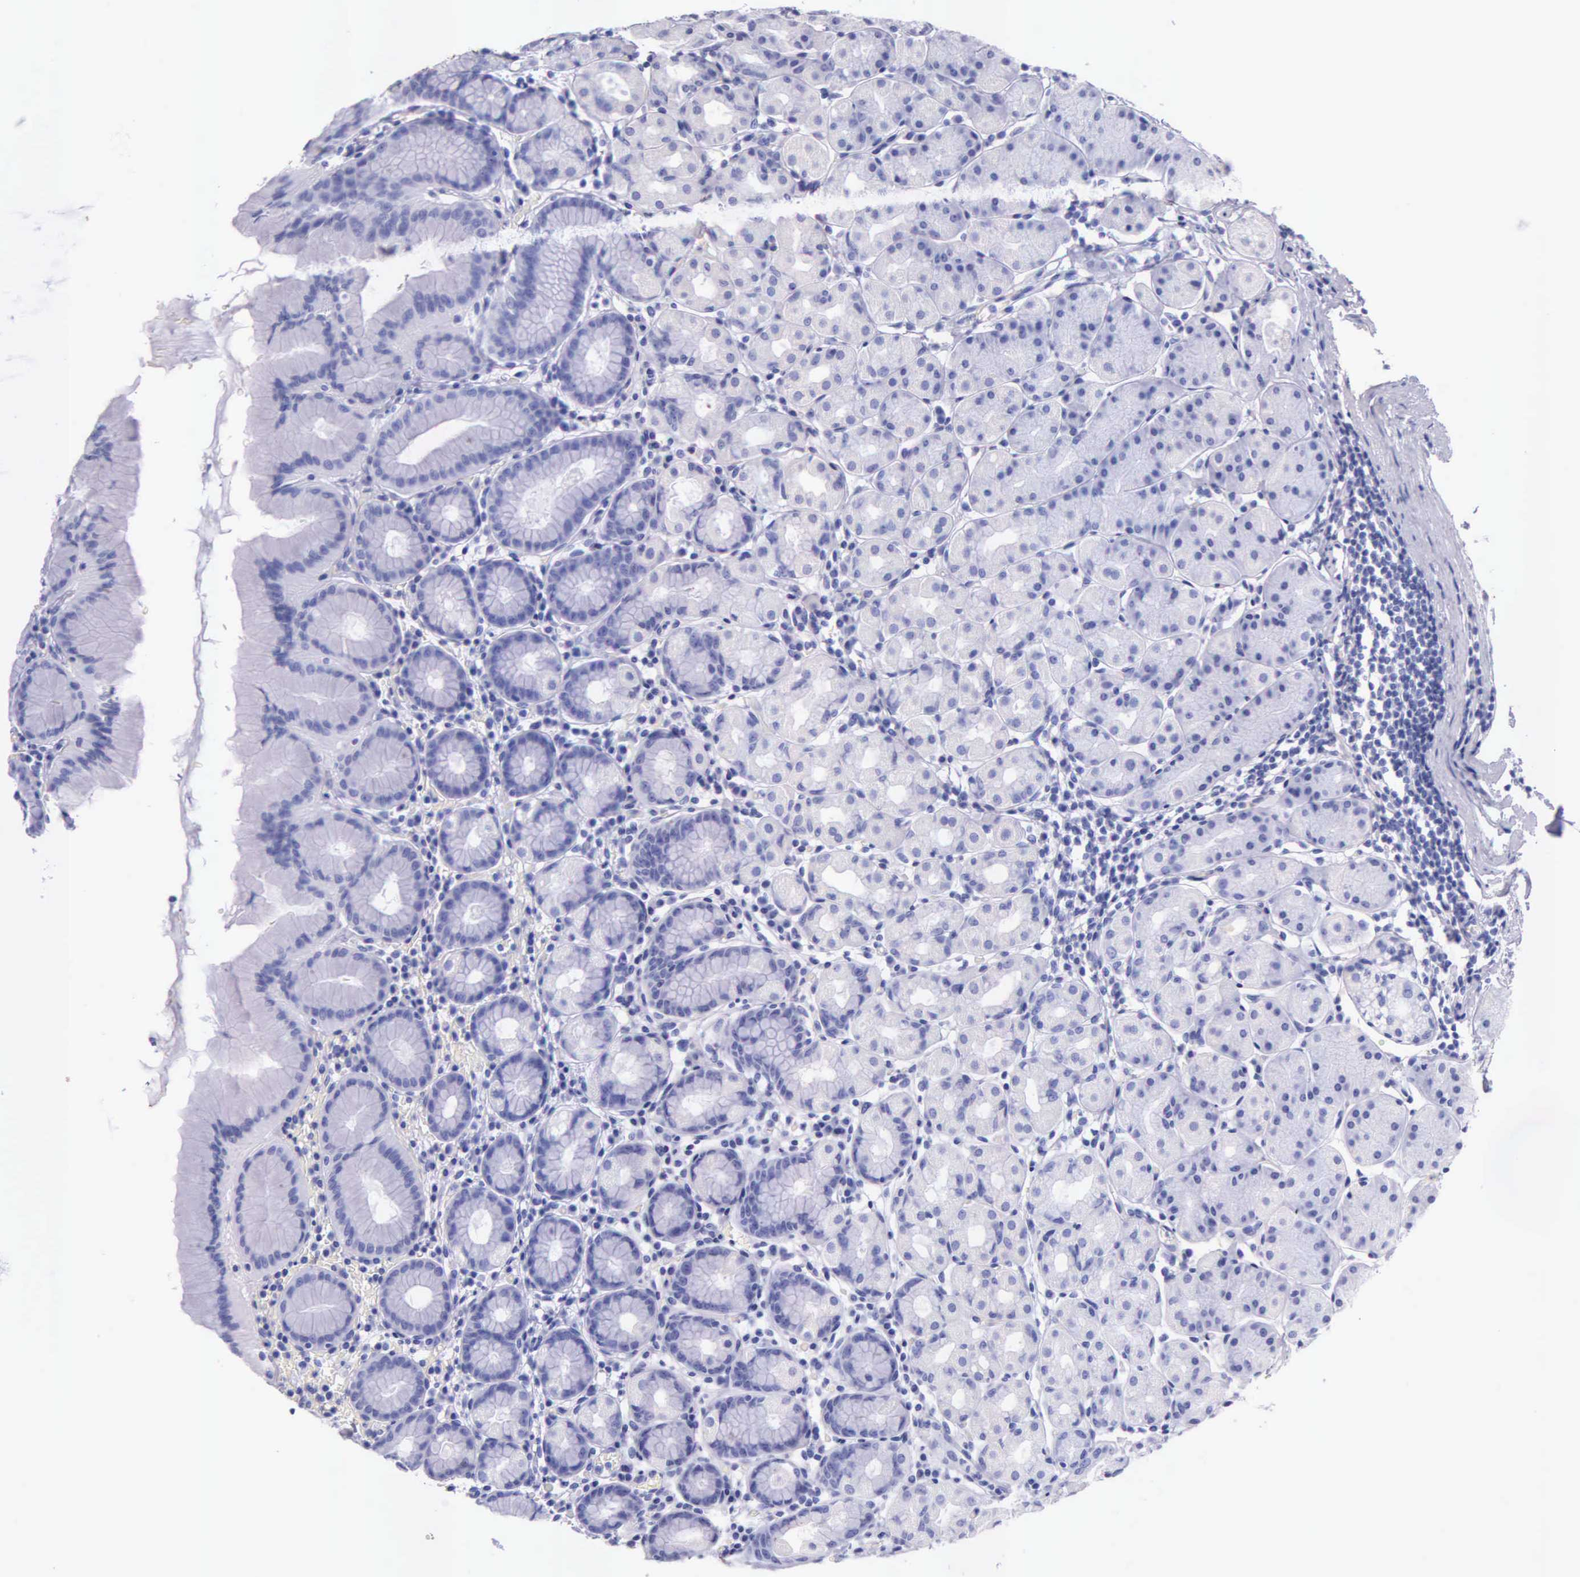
{"staining": {"intensity": "negative", "quantity": "none", "location": "none"}, "tissue": "stomach", "cell_type": "Glandular cells", "image_type": "normal", "snomed": [{"axis": "morphology", "description": "Normal tissue, NOS"}, {"axis": "topography", "description": "Stomach, lower"}], "caption": "Protein analysis of normal stomach shows no significant staining in glandular cells. (DAB (3,3'-diaminobenzidine) immunohistochemistry (IHC), high magnification).", "gene": "KLK2", "patient": {"sex": "male", "age": 56}}